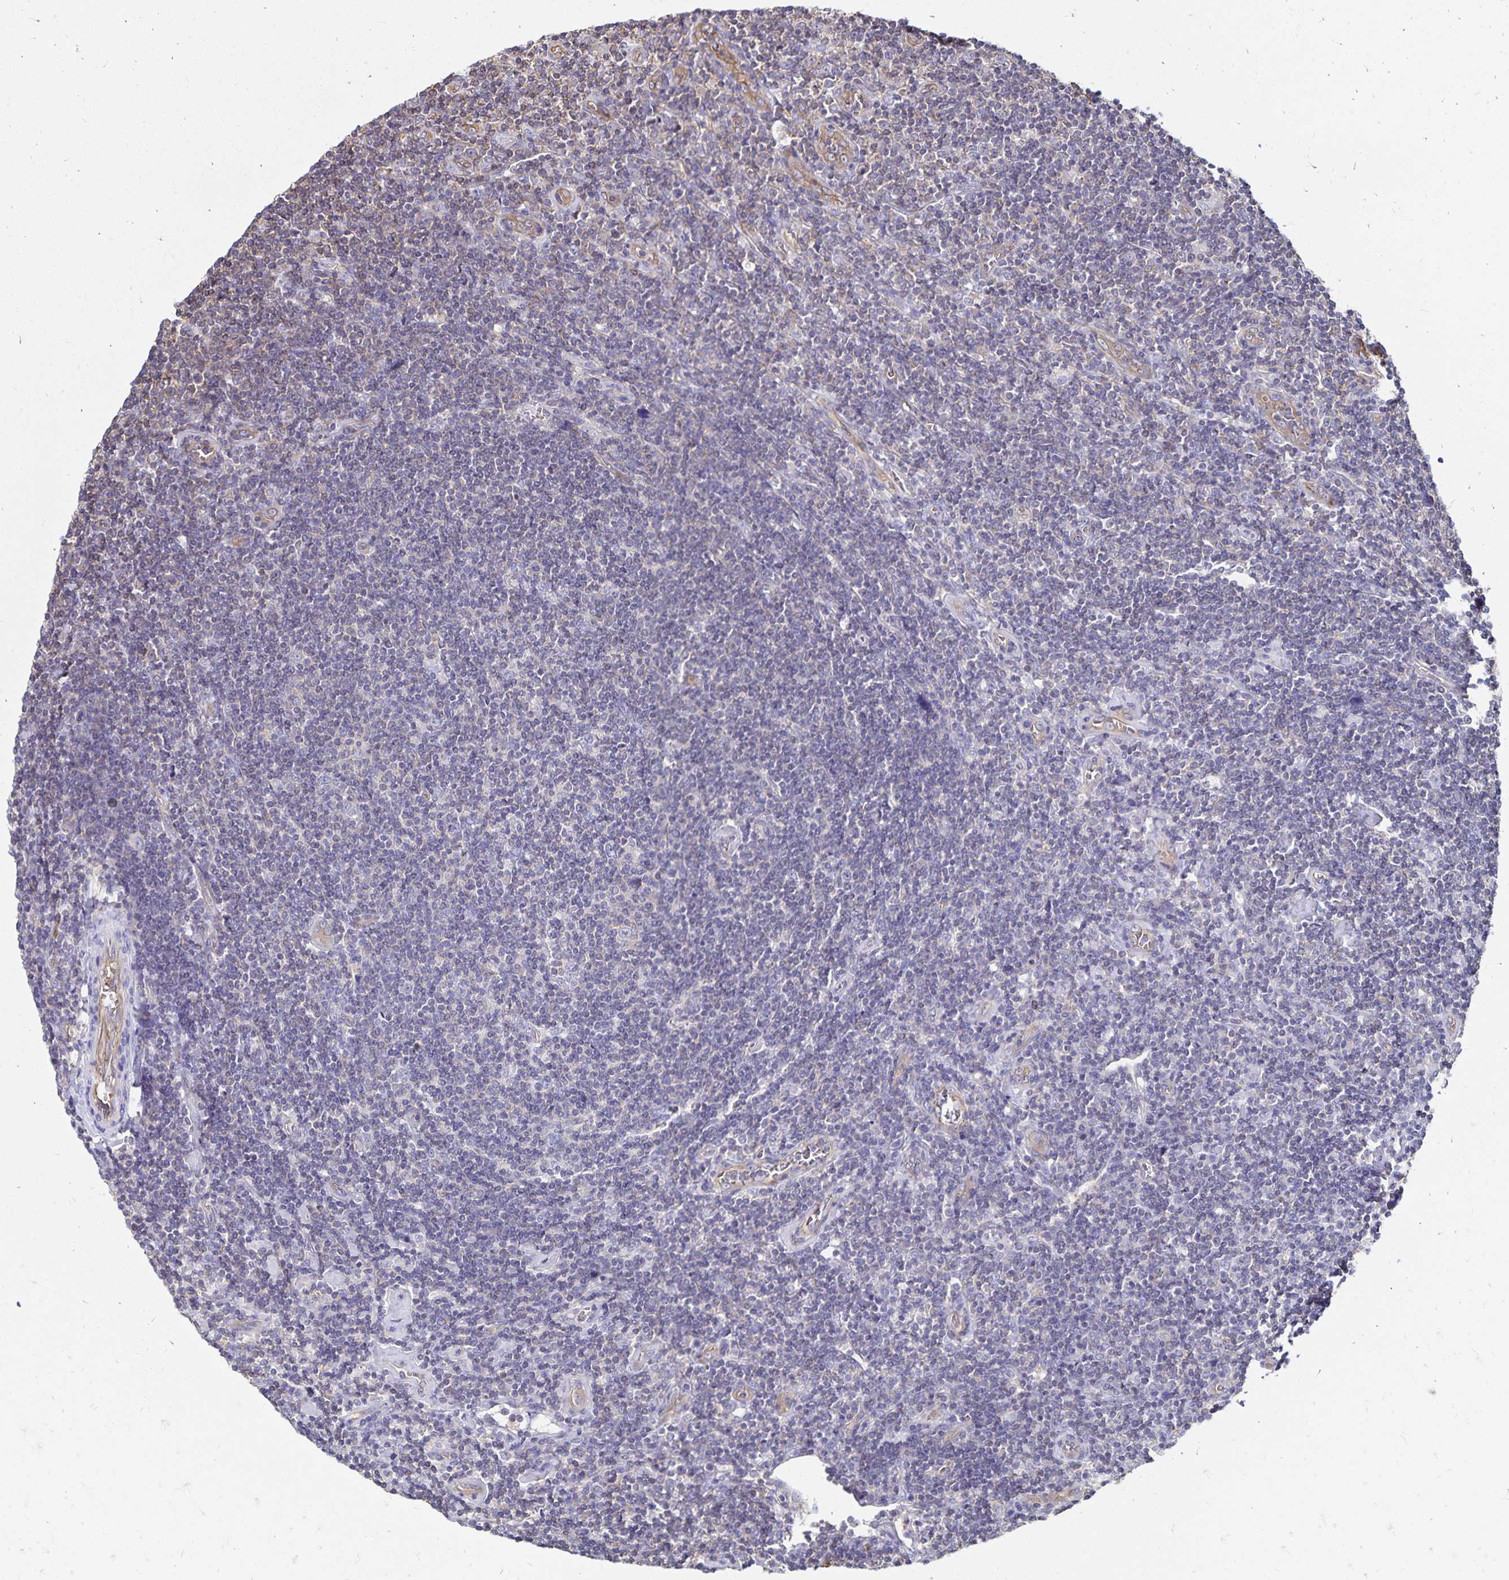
{"staining": {"intensity": "negative", "quantity": "none", "location": "none"}, "tissue": "lymphoma", "cell_type": "Tumor cells", "image_type": "cancer", "snomed": [{"axis": "morphology", "description": "Hodgkin's disease, NOS"}, {"axis": "topography", "description": "Lymph node"}], "caption": "High power microscopy histopathology image of an immunohistochemistry photomicrograph of Hodgkin's disease, revealing no significant staining in tumor cells. (DAB immunohistochemistry (IHC) visualized using brightfield microscopy, high magnification).", "gene": "RPRML", "patient": {"sex": "male", "age": 40}}